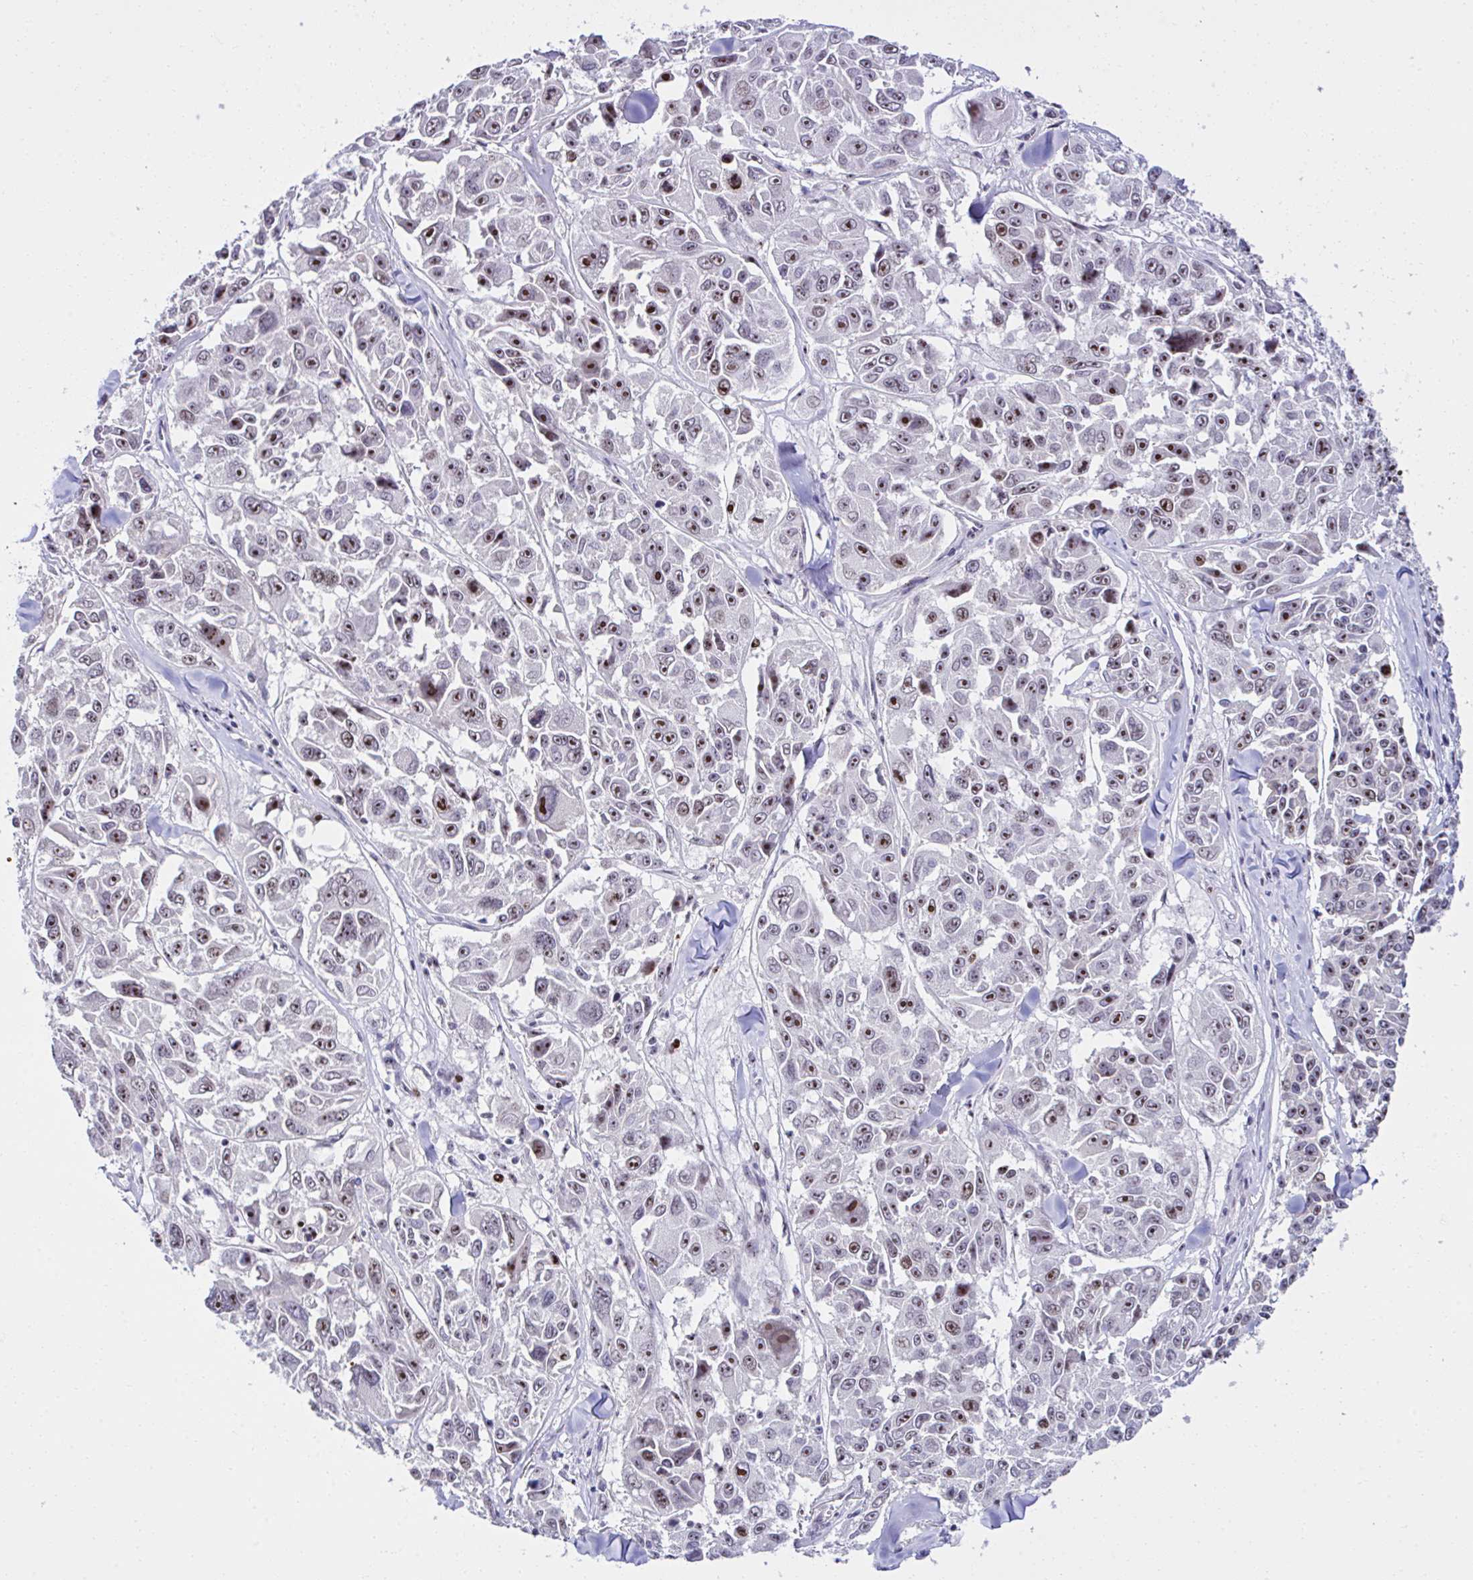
{"staining": {"intensity": "moderate", "quantity": "25%-75%", "location": "nuclear"}, "tissue": "melanoma", "cell_type": "Tumor cells", "image_type": "cancer", "snomed": [{"axis": "morphology", "description": "Malignant melanoma, NOS"}, {"axis": "topography", "description": "Skin"}], "caption": "A photomicrograph of melanoma stained for a protein shows moderate nuclear brown staining in tumor cells. The staining is performed using DAB brown chromogen to label protein expression. The nuclei are counter-stained blue using hematoxylin.", "gene": "CEP72", "patient": {"sex": "female", "age": 66}}